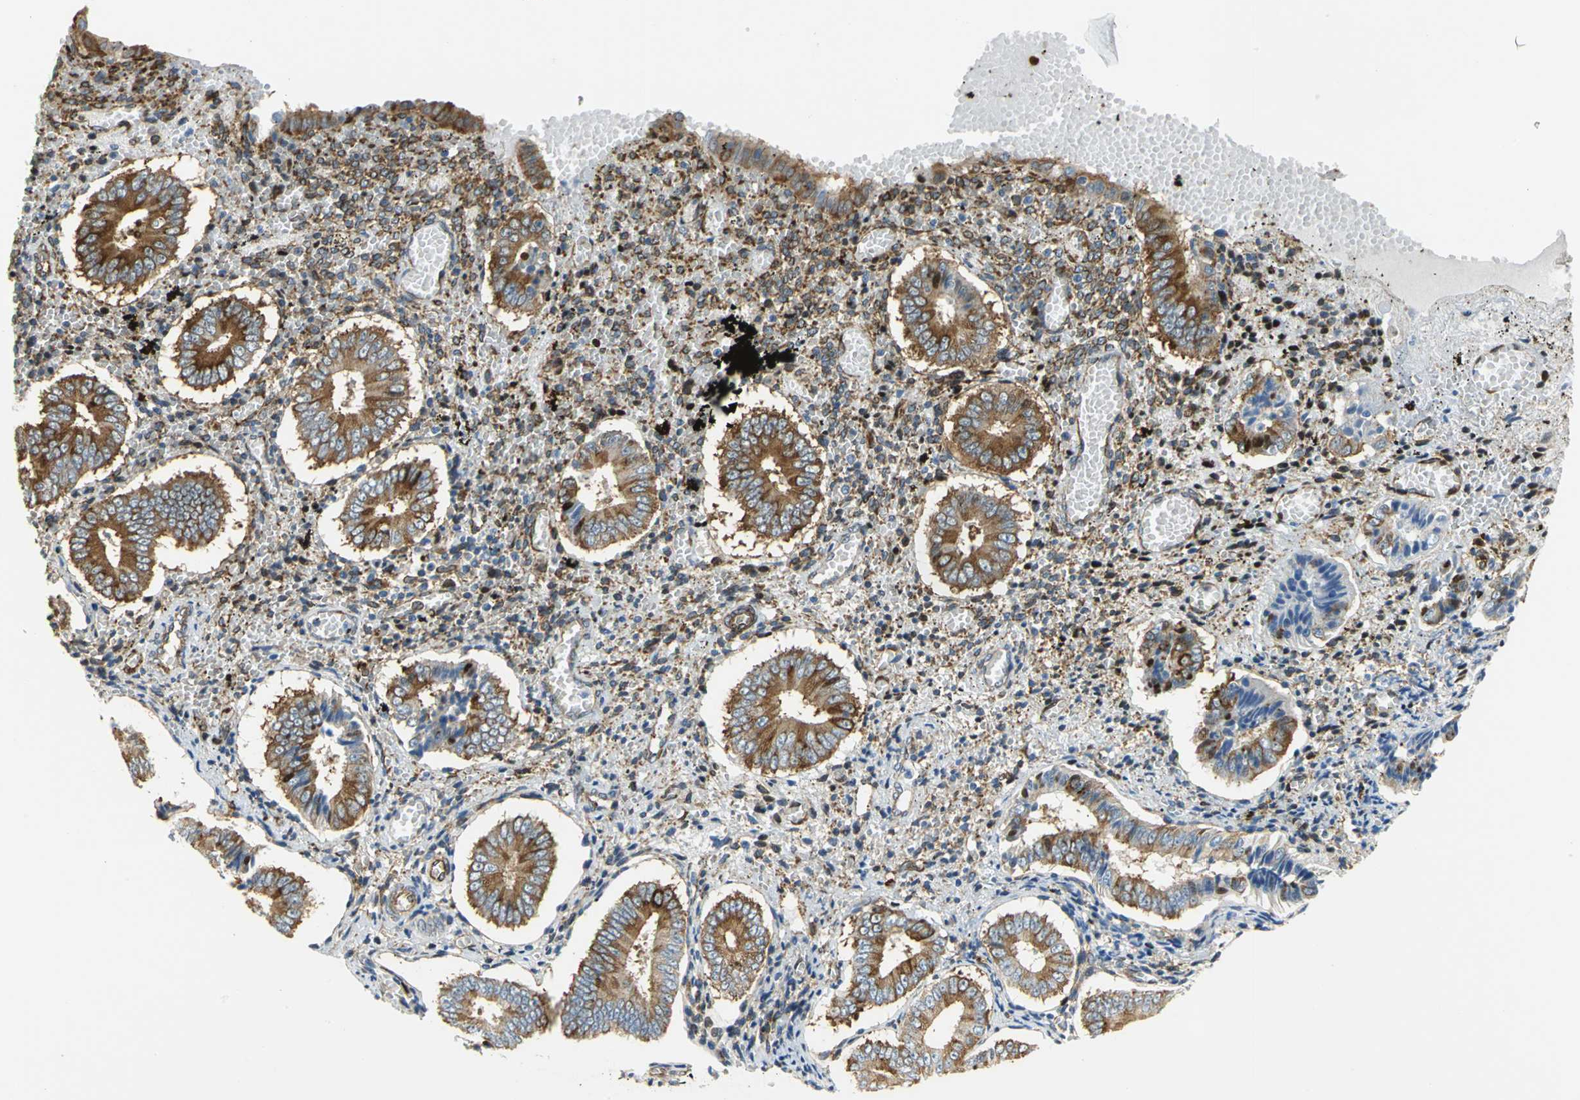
{"staining": {"intensity": "moderate", "quantity": "25%-75%", "location": "cytoplasmic/membranous"}, "tissue": "endometrium", "cell_type": "Cells in endometrial stroma", "image_type": "normal", "snomed": [{"axis": "morphology", "description": "Normal tissue, NOS"}, {"axis": "topography", "description": "Endometrium"}], "caption": "IHC (DAB (3,3'-diaminobenzidine)) staining of normal endometrium demonstrates moderate cytoplasmic/membranous protein staining in about 25%-75% of cells in endometrial stroma. The protein is shown in brown color, while the nuclei are stained blue.", "gene": "YBX1", "patient": {"sex": "female", "age": 42}}